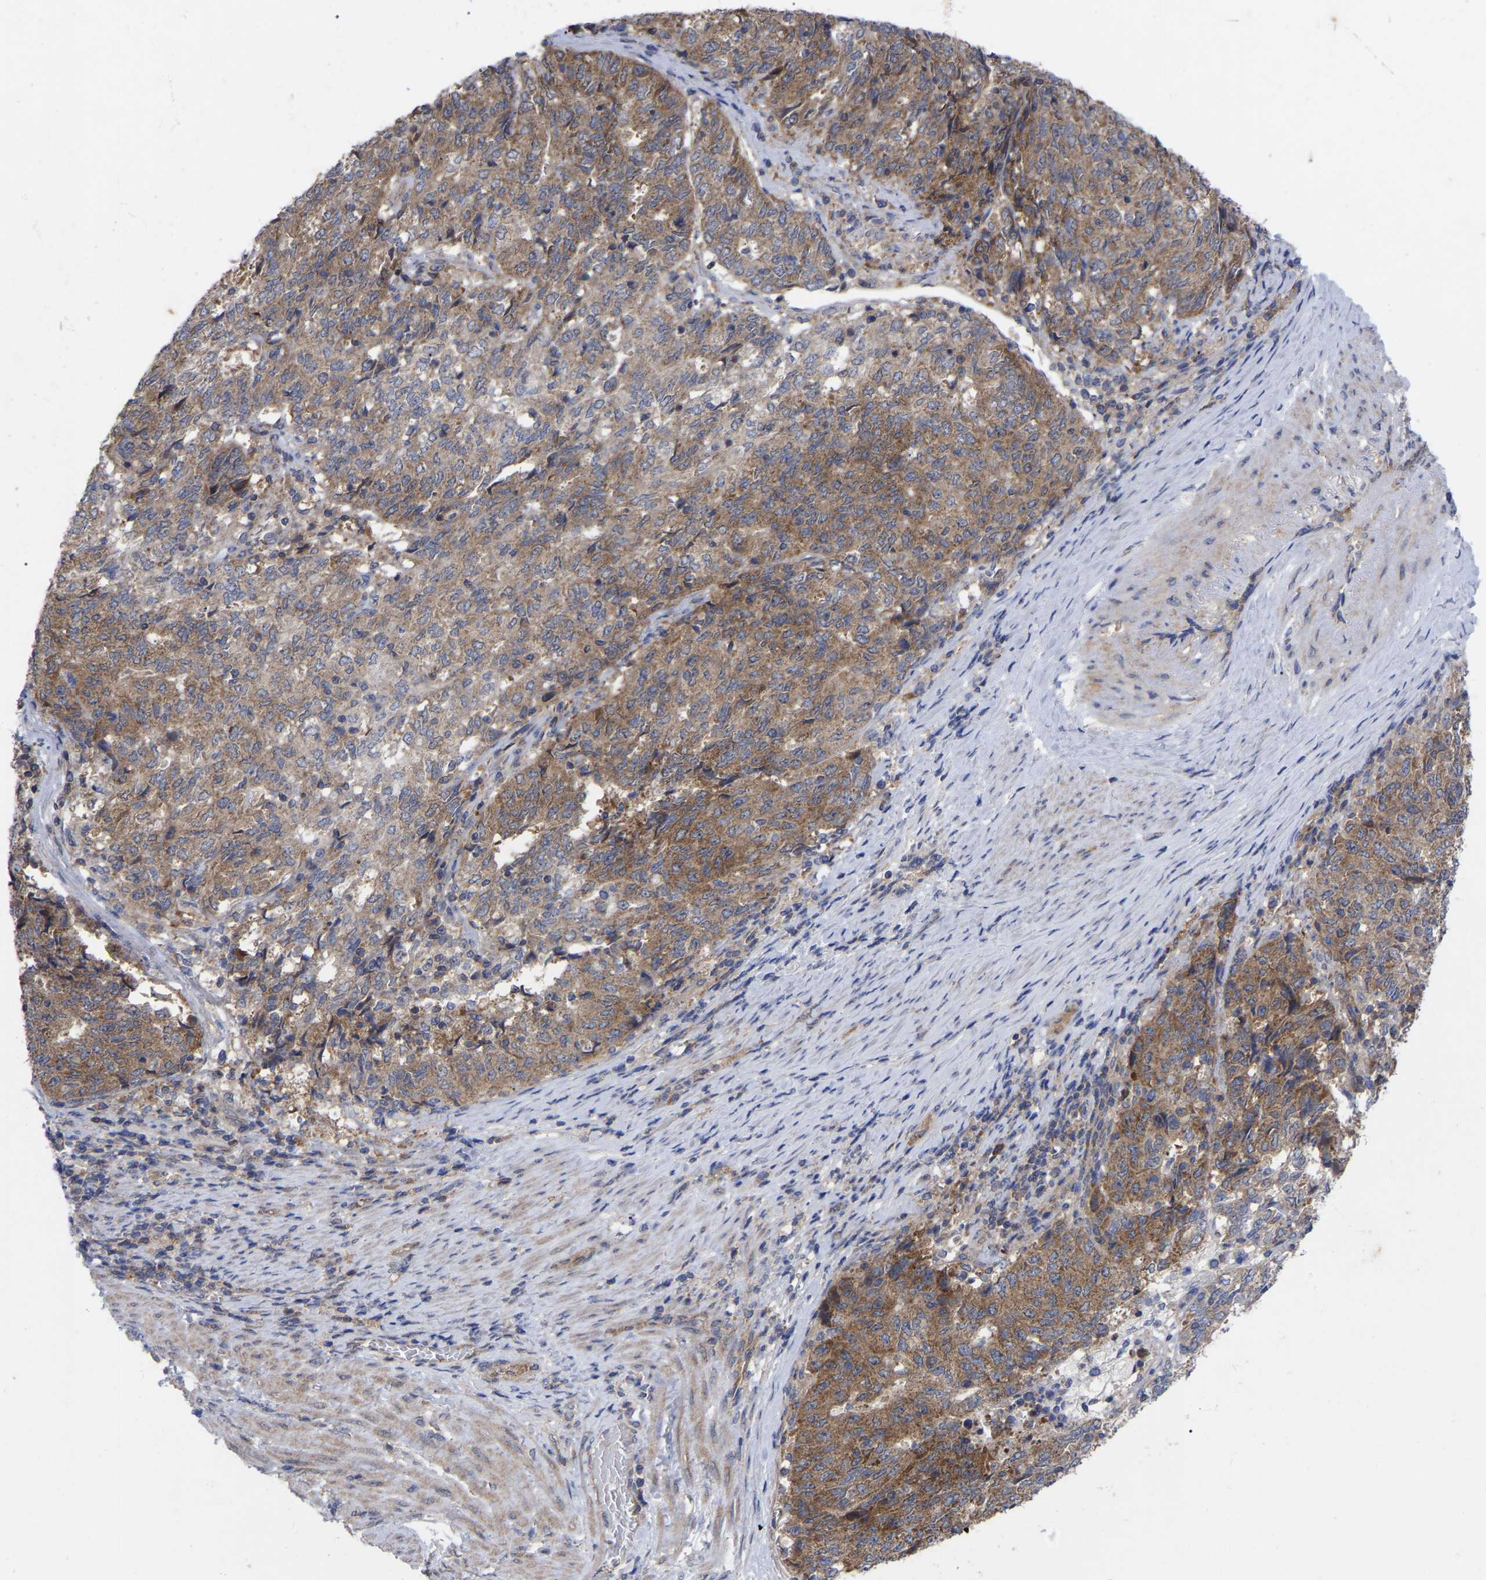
{"staining": {"intensity": "moderate", "quantity": ">75%", "location": "cytoplasmic/membranous"}, "tissue": "endometrial cancer", "cell_type": "Tumor cells", "image_type": "cancer", "snomed": [{"axis": "morphology", "description": "Adenocarcinoma, NOS"}, {"axis": "topography", "description": "Endometrium"}], "caption": "A medium amount of moderate cytoplasmic/membranous positivity is present in about >75% of tumor cells in adenocarcinoma (endometrial) tissue.", "gene": "TCP1", "patient": {"sex": "female", "age": 80}}